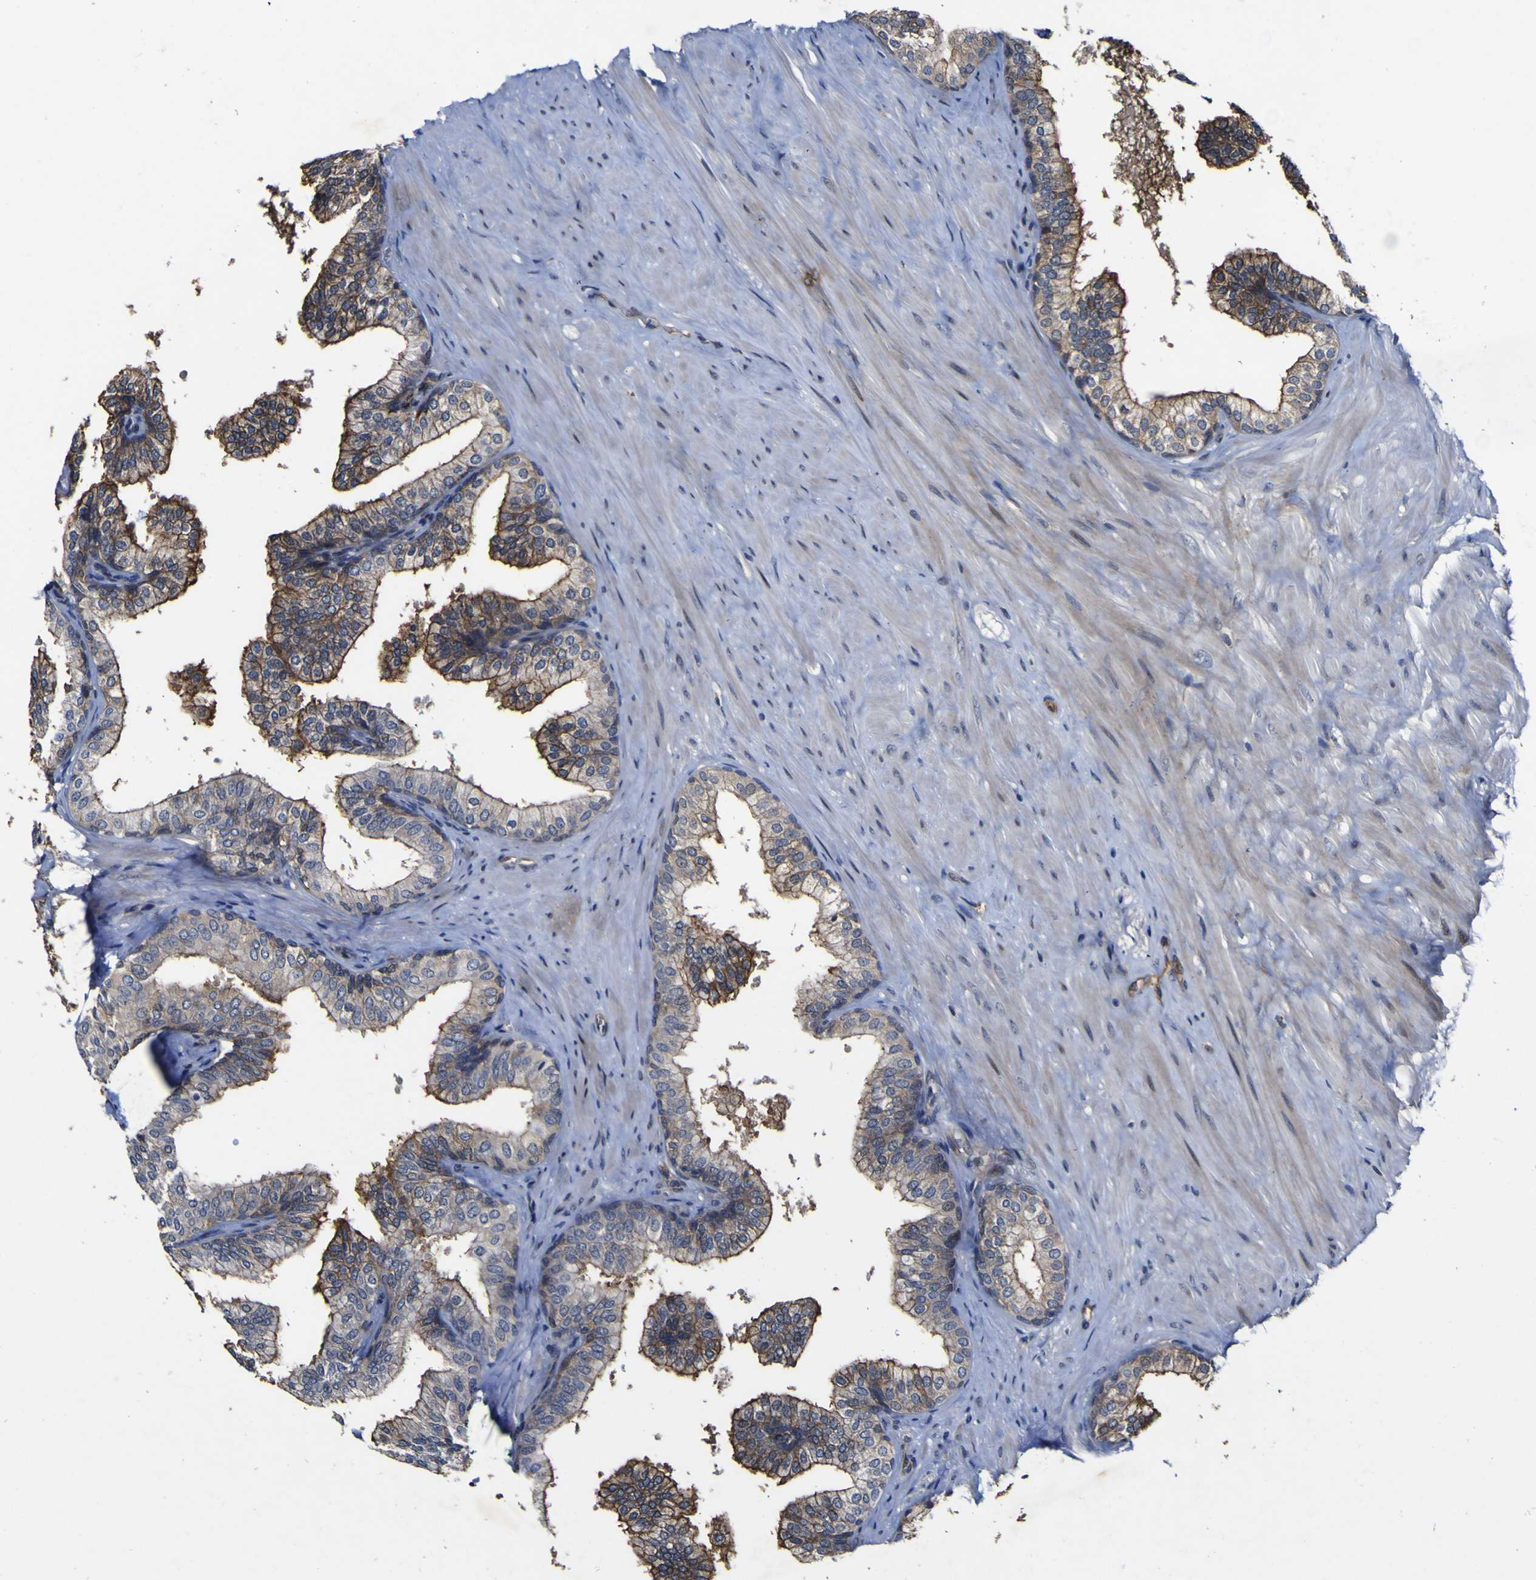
{"staining": {"intensity": "moderate", "quantity": ">75%", "location": "cytoplasmic/membranous"}, "tissue": "prostate", "cell_type": "Glandular cells", "image_type": "normal", "snomed": [{"axis": "morphology", "description": "Normal tissue, NOS"}, {"axis": "topography", "description": "Prostate"}], "caption": "Immunohistochemical staining of normal human prostate shows >75% levels of moderate cytoplasmic/membranous protein staining in approximately >75% of glandular cells.", "gene": "CCL2", "patient": {"sex": "male", "age": 60}}